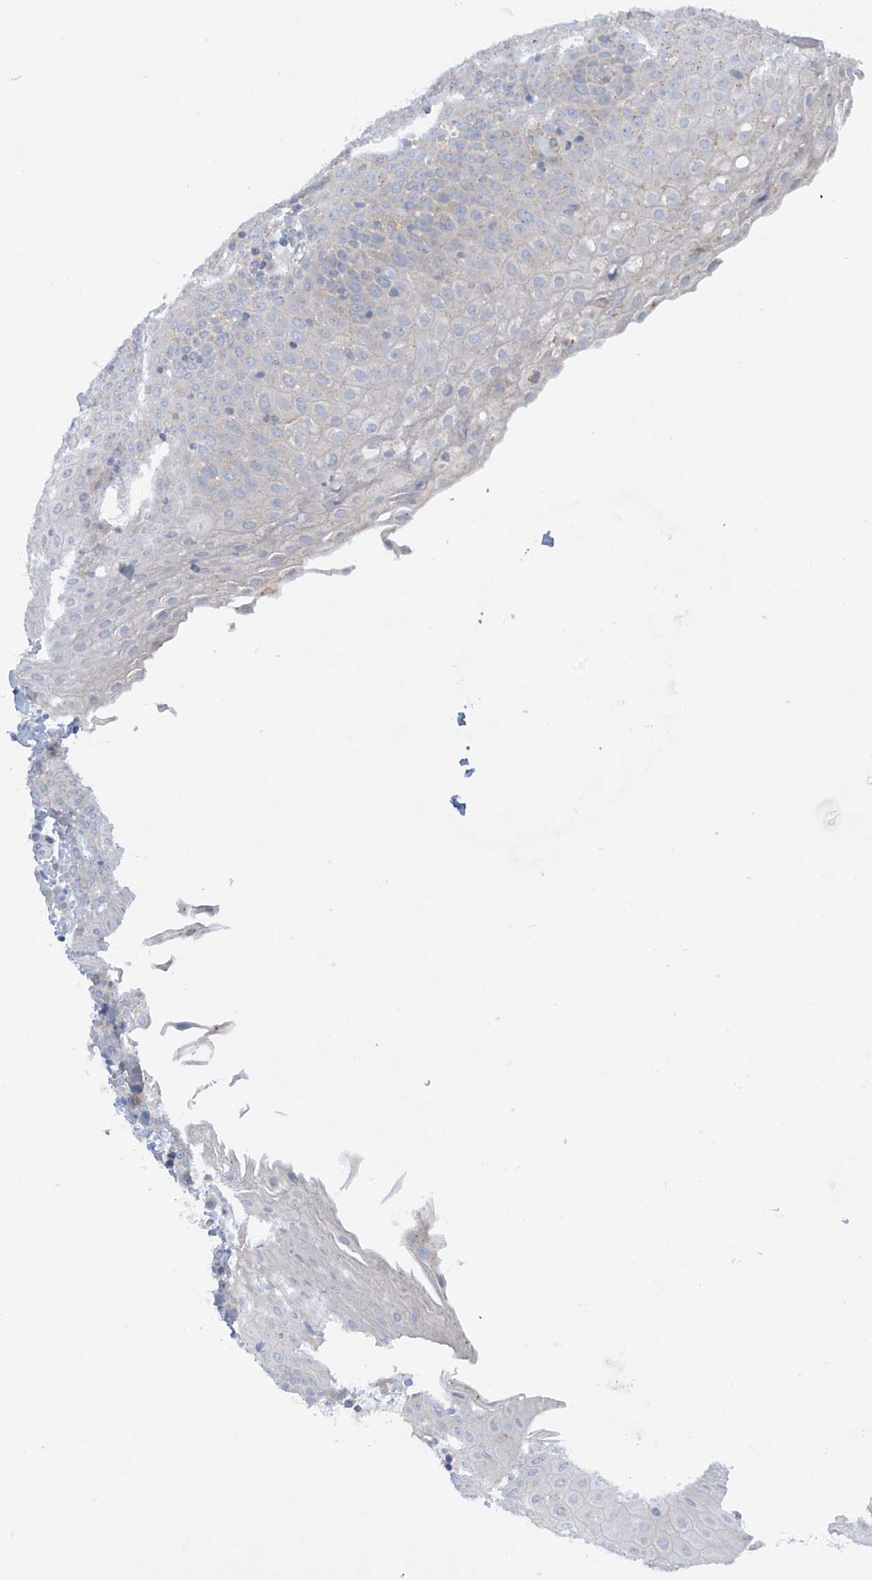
{"staining": {"intensity": "negative", "quantity": "none", "location": "none"}, "tissue": "tonsil", "cell_type": "Germinal center cells", "image_type": "normal", "snomed": [{"axis": "morphology", "description": "Normal tissue, NOS"}, {"axis": "topography", "description": "Tonsil"}], "caption": "Immunohistochemistry (IHC) of normal tonsil shows no expression in germinal center cells. (Brightfield microscopy of DAB immunohistochemistry at high magnification).", "gene": "SLC6A12", "patient": {"sex": "female", "age": 19}}